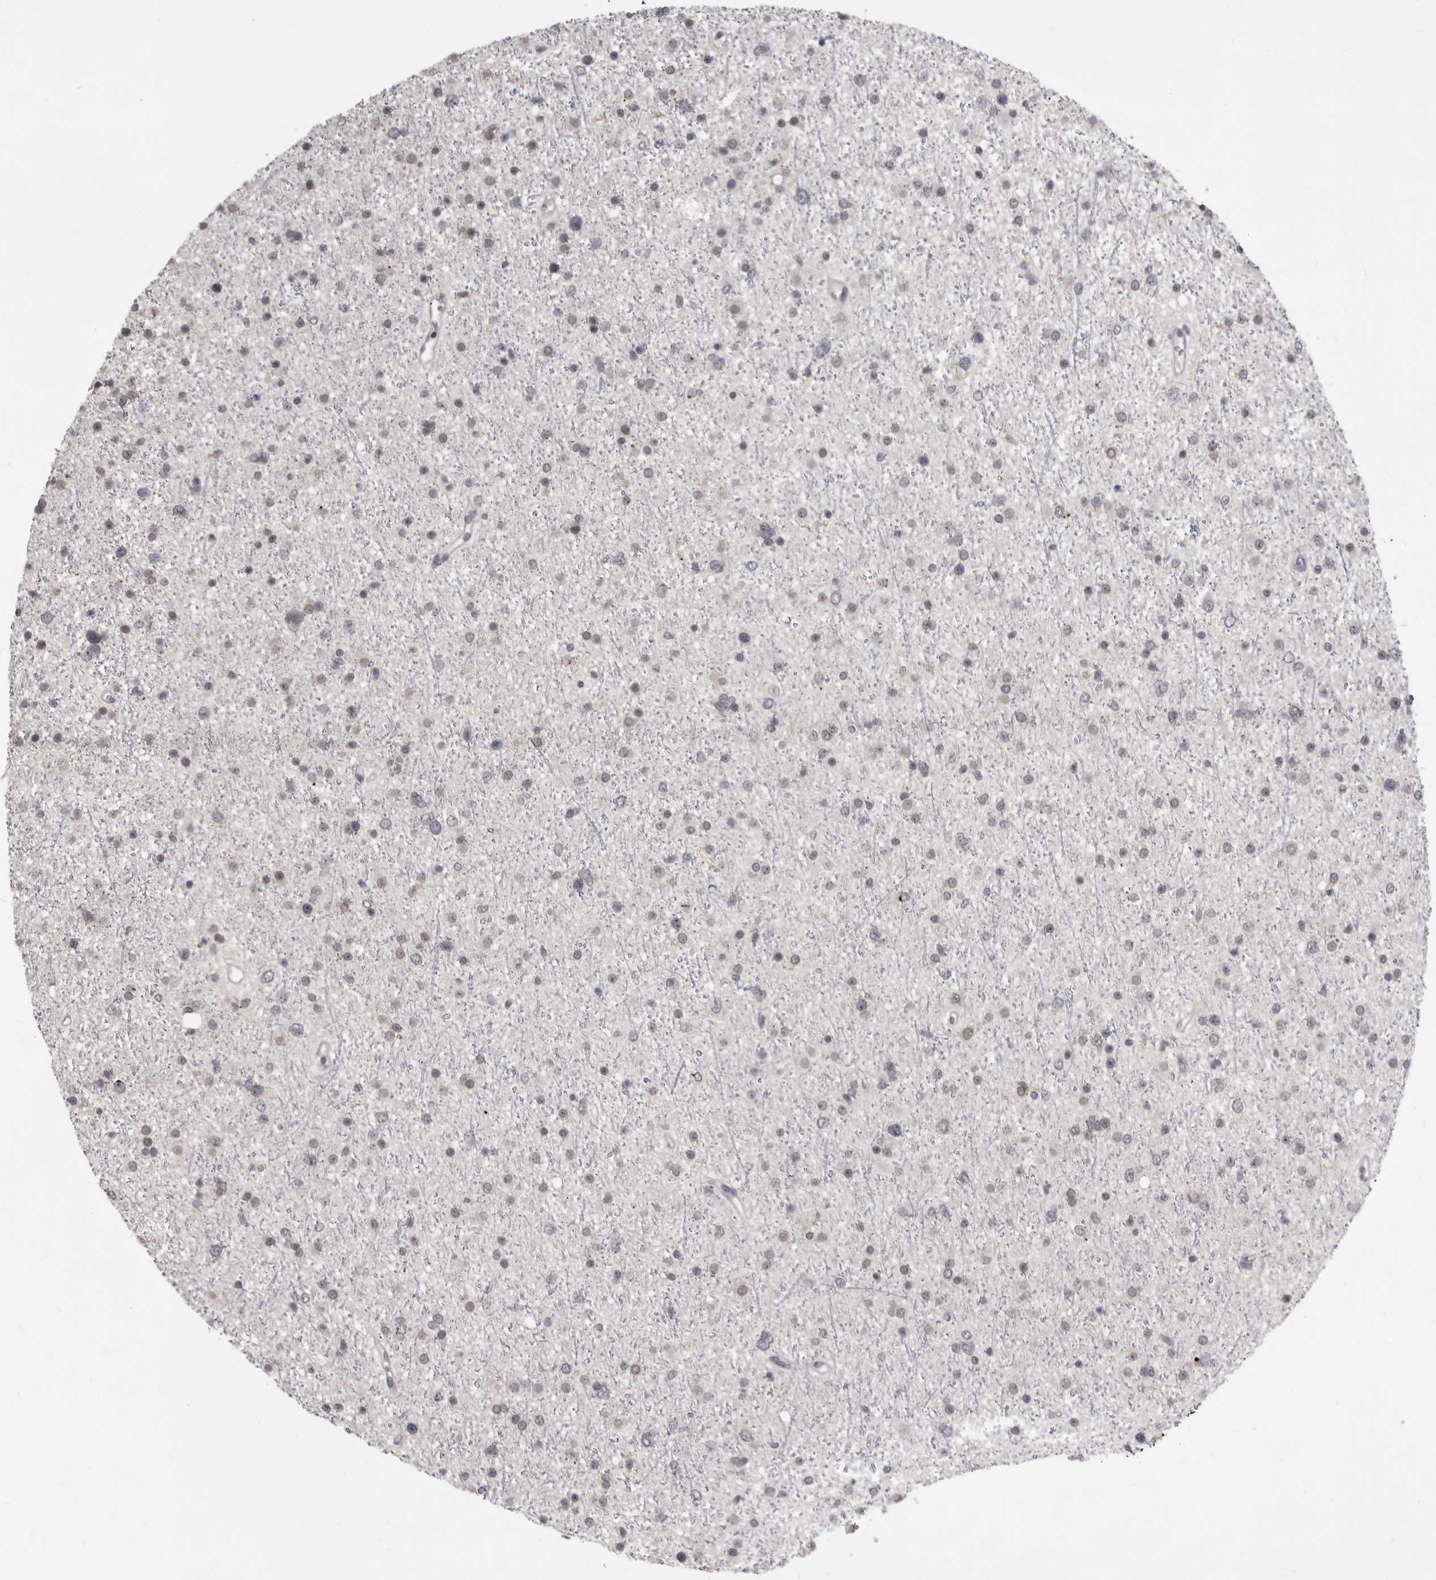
{"staining": {"intensity": "negative", "quantity": "none", "location": "none"}, "tissue": "glioma", "cell_type": "Tumor cells", "image_type": "cancer", "snomed": [{"axis": "morphology", "description": "Glioma, malignant, Low grade"}, {"axis": "topography", "description": "Cerebral cortex"}], "caption": "This is an immunohistochemistry histopathology image of human glioma. There is no positivity in tumor cells.", "gene": "SULT1E1", "patient": {"sex": "female", "age": 39}}